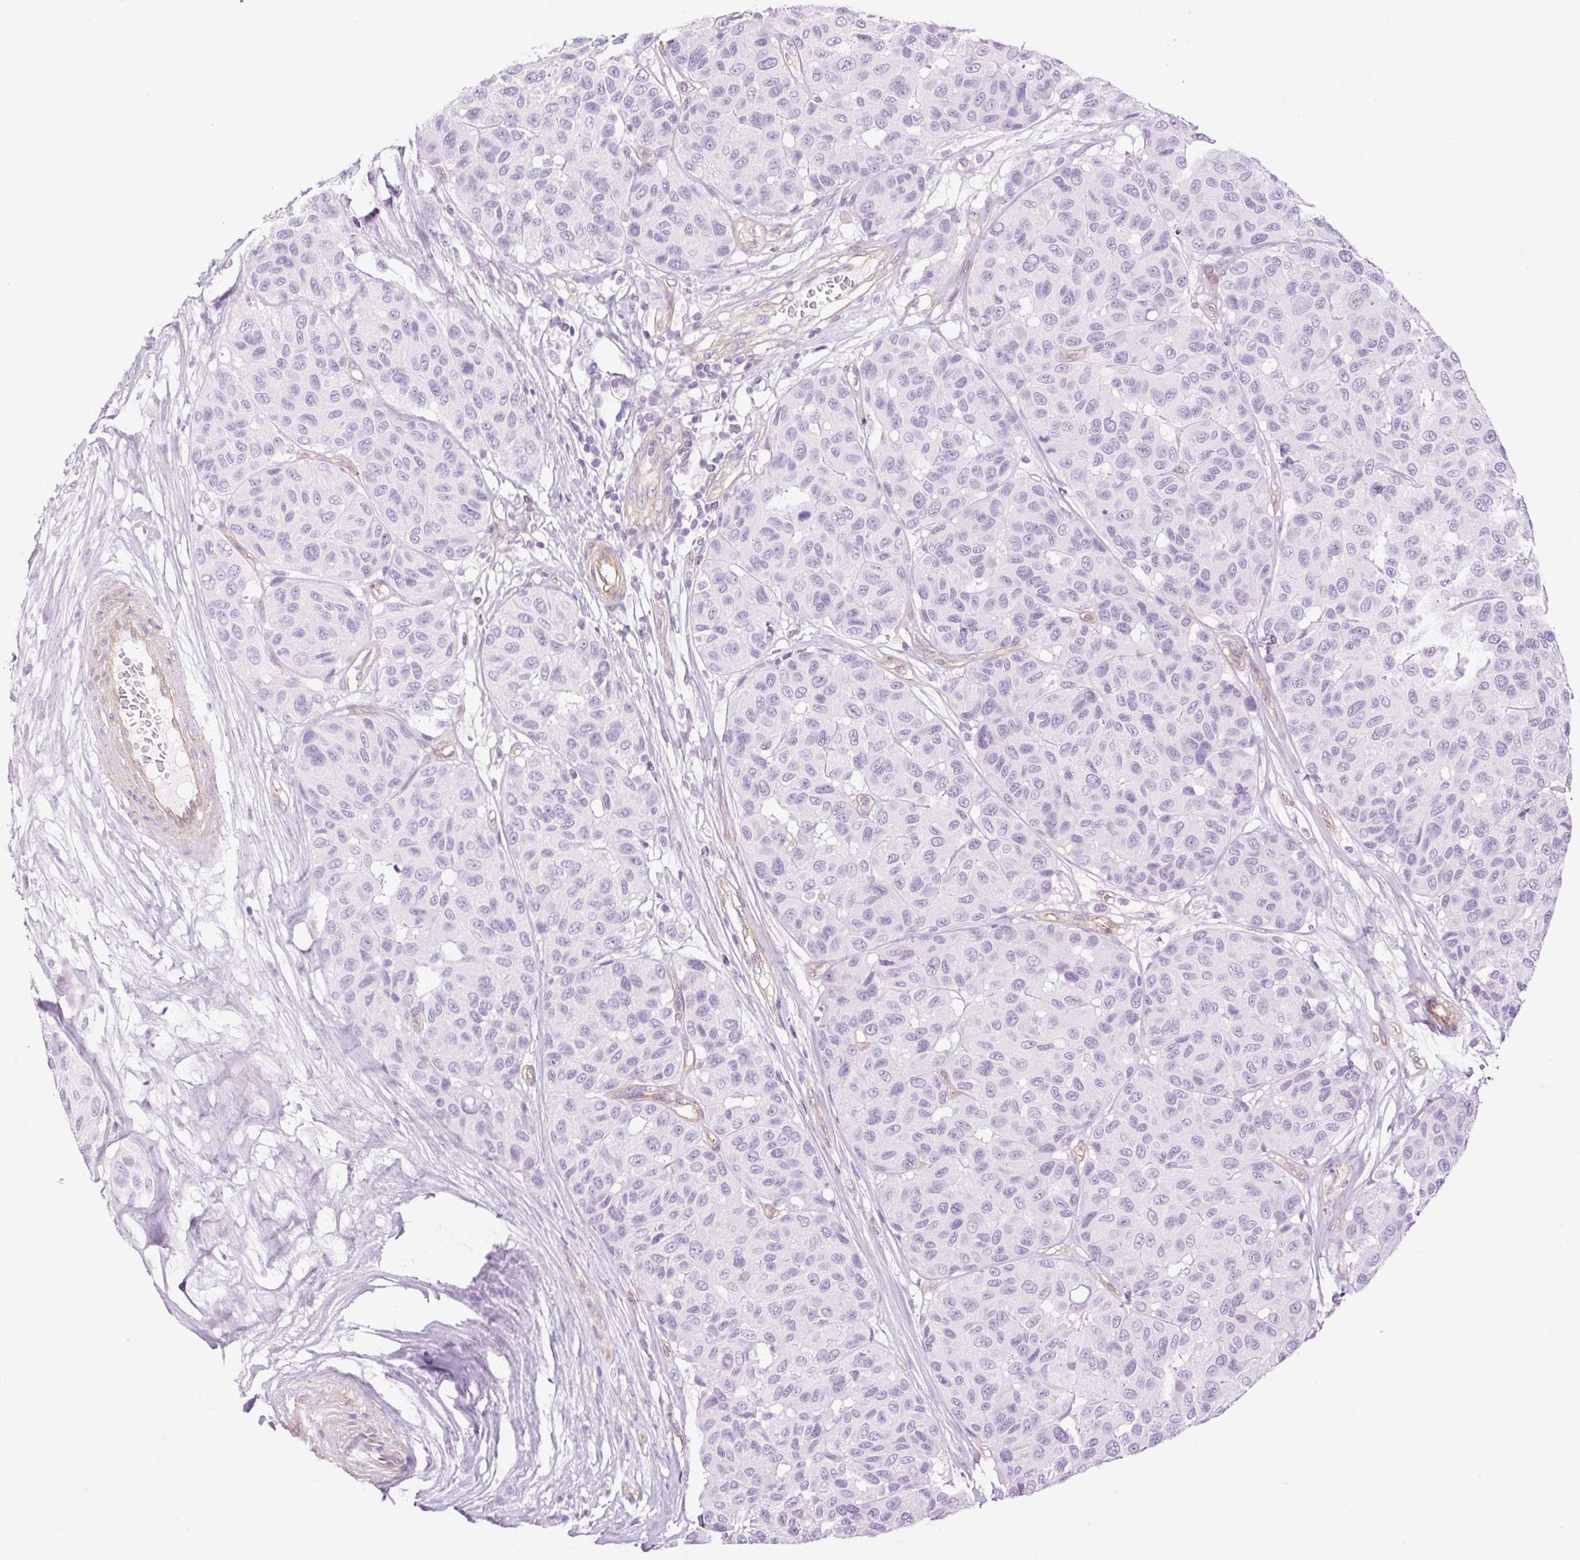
{"staining": {"intensity": "negative", "quantity": "none", "location": "none"}, "tissue": "melanoma", "cell_type": "Tumor cells", "image_type": "cancer", "snomed": [{"axis": "morphology", "description": "Malignant melanoma, NOS"}, {"axis": "topography", "description": "Skin"}], "caption": "This is an immunohistochemistry image of melanoma. There is no expression in tumor cells.", "gene": "EHD3", "patient": {"sex": "female", "age": 66}}